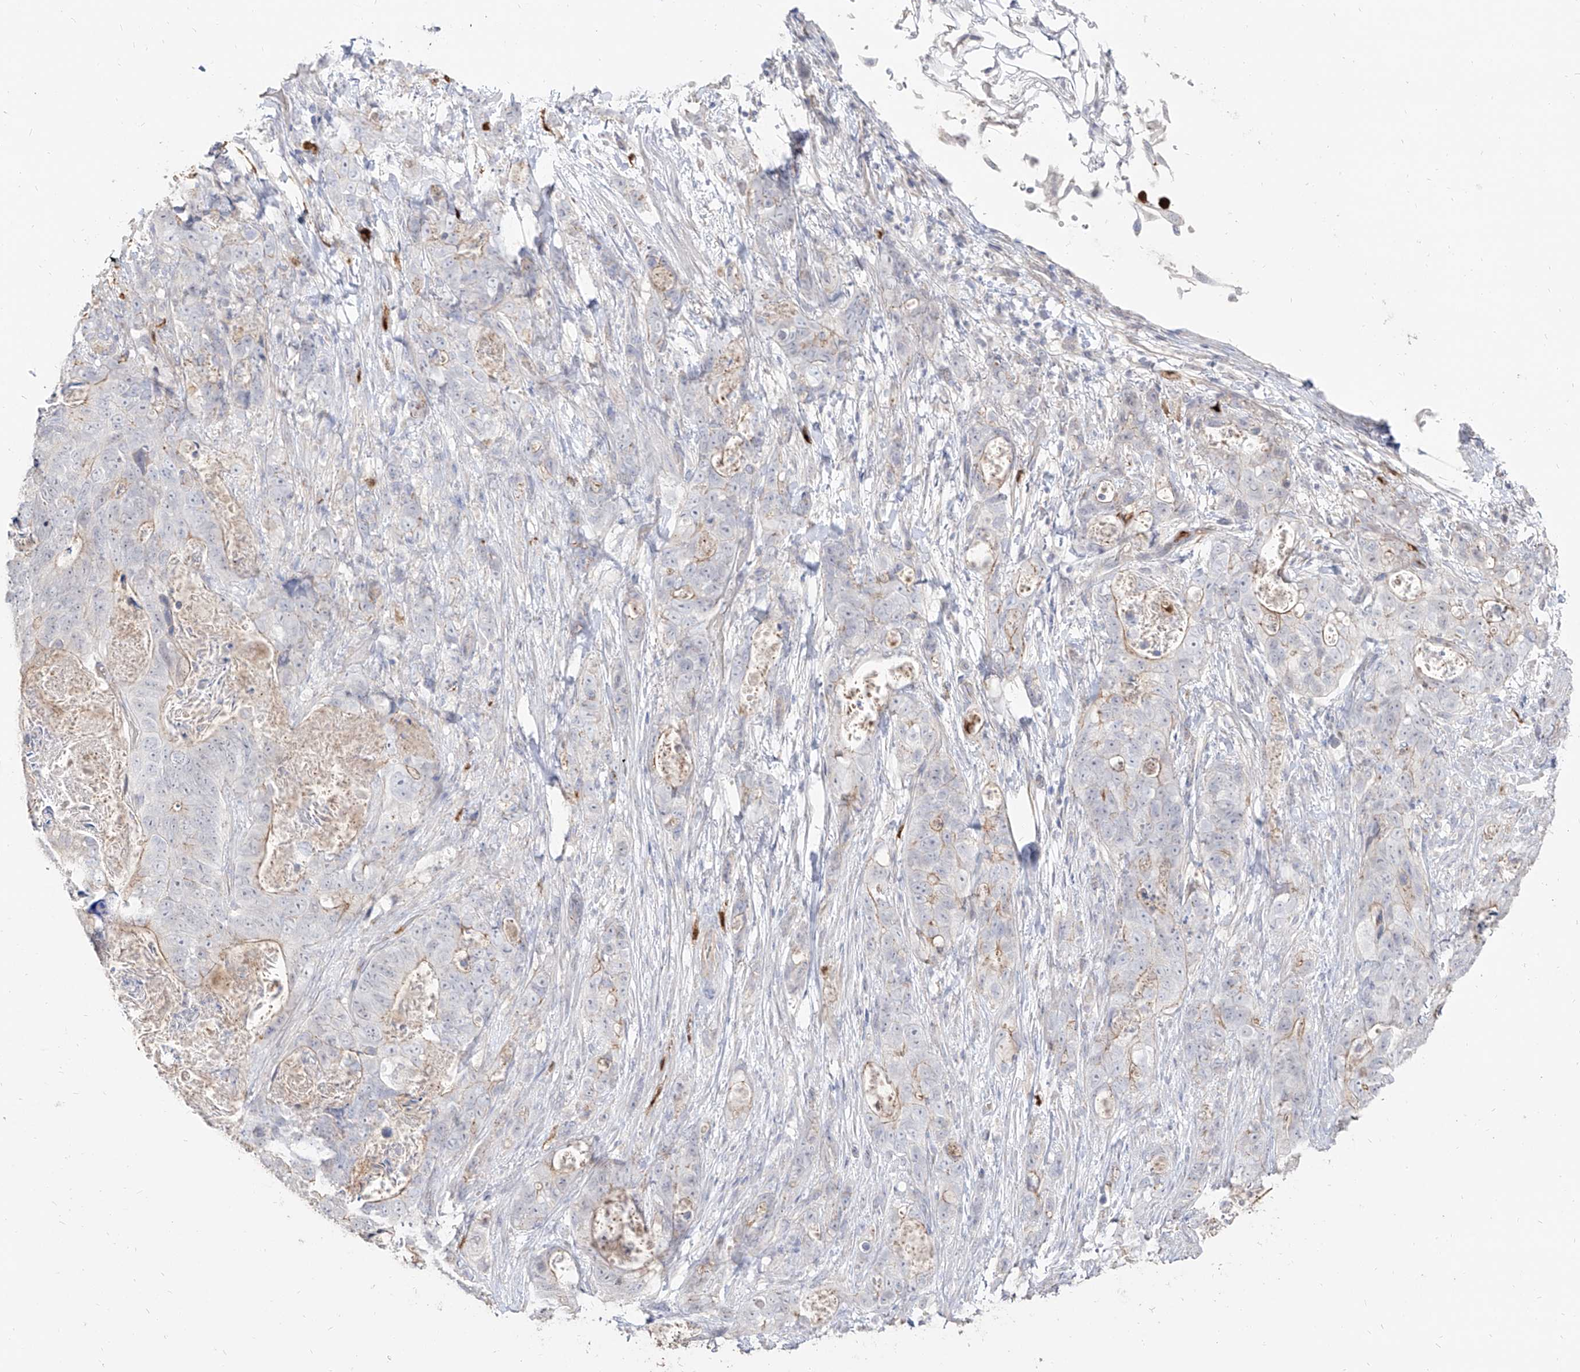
{"staining": {"intensity": "weak", "quantity": "25%-75%", "location": "cytoplasmic/membranous"}, "tissue": "stomach cancer", "cell_type": "Tumor cells", "image_type": "cancer", "snomed": [{"axis": "morphology", "description": "Normal tissue, NOS"}, {"axis": "morphology", "description": "Adenocarcinoma, NOS"}, {"axis": "topography", "description": "Stomach"}], "caption": "Protein staining of stomach adenocarcinoma tissue shows weak cytoplasmic/membranous positivity in about 25%-75% of tumor cells.", "gene": "ZNF227", "patient": {"sex": "female", "age": 89}}